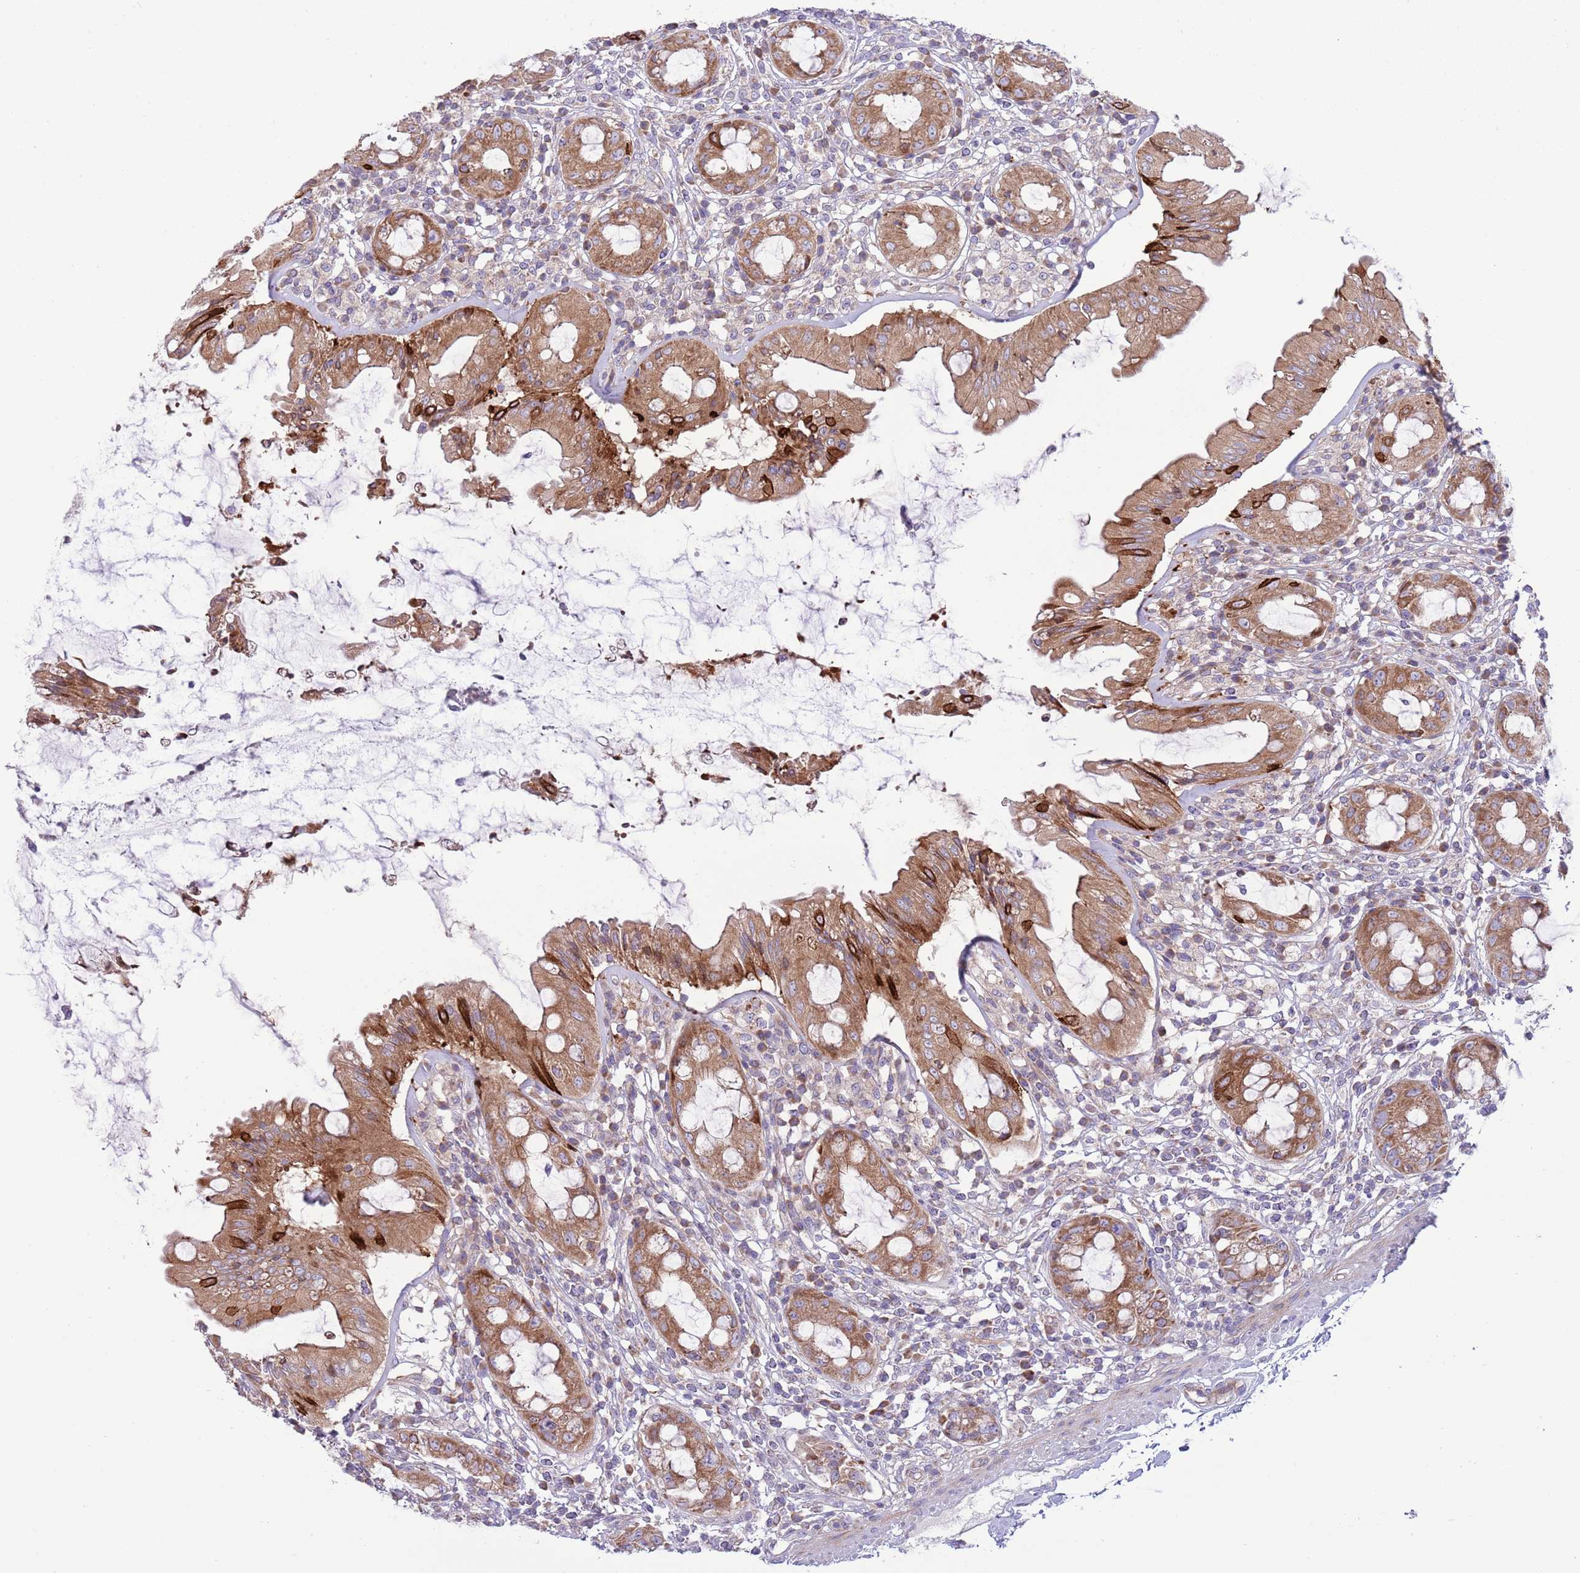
{"staining": {"intensity": "strong", "quantity": ">75%", "location": "cytoplasmic/membranous"}, "tissue": "rectum", "cell_type": "Glandular cells", "image_type": "normal", "snomed": [{"axis": "morphology", "description": "Normal tissue, NOS"}, {"axis": "topography", "description": "Rectum"}], "caption": "This image reveals immunohistochemistry (IHC) staining of normal rectum, with high strong cytoplasmic/membranous expression in about >75% of glandular cells.", "gene": "TOMM5", "patient": {"sex": "female", "age": 57}}